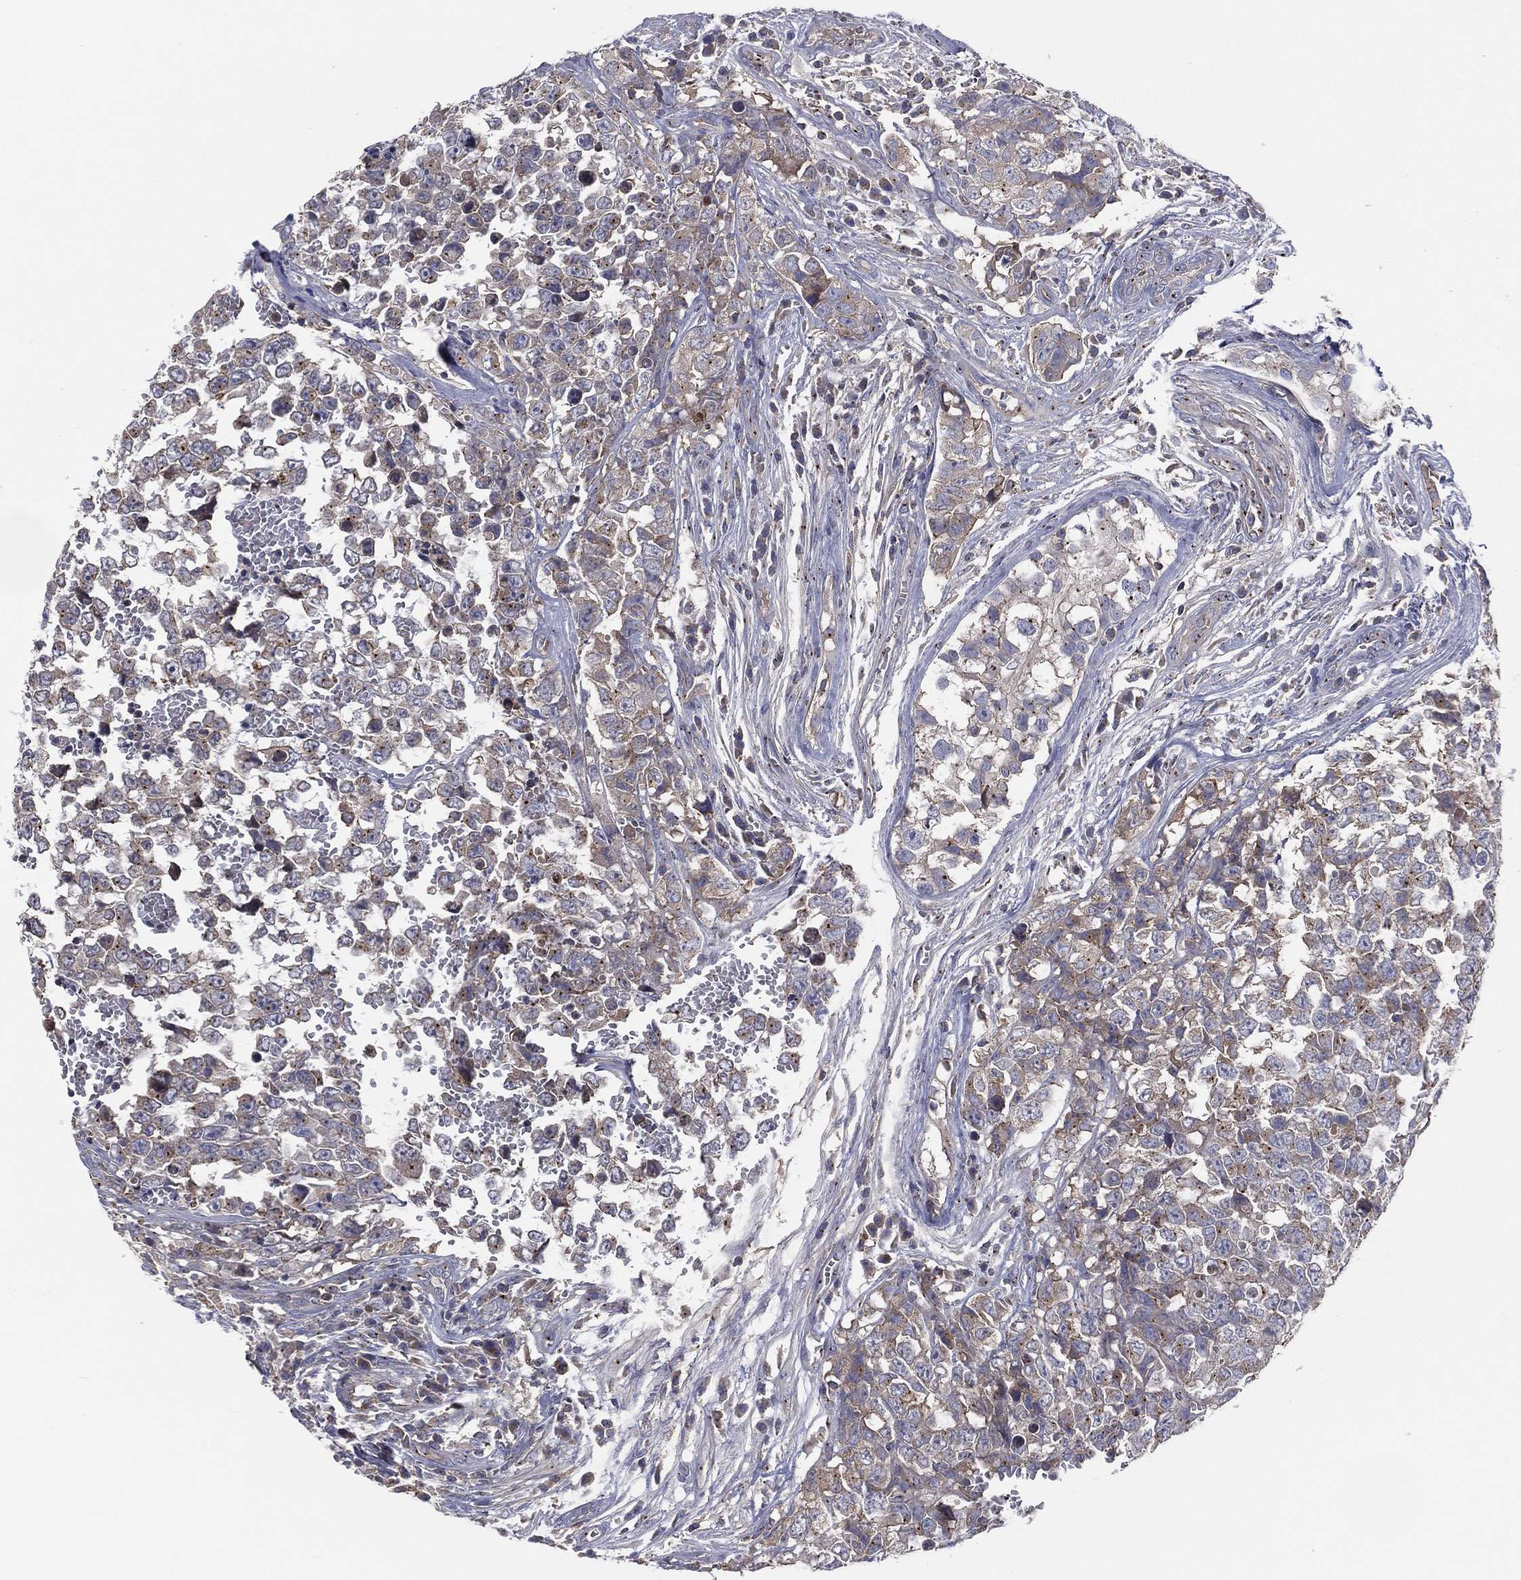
{"staining": {"intensity": "weak", "quantity": "25%-75%", "location": "cytoplasmic/membranous"}, "tissue": "testis cancer", "cell_type": "Tumor cells", "image_type": "cancer", "snomed": [{"axis": "morphology", "description": "Carcinoma, Embryonal, NOS"}, {"axis": "topography", "description": "Testis"}], "caption": "Protein expression analysis of testis cancer (embryonal carcinoma) shows weak cytoplasmic/membranous positivity in about 25%-75% of tumor cells.", "gene": "CROCC", "patient": {"sex": "male", "age": 23}}